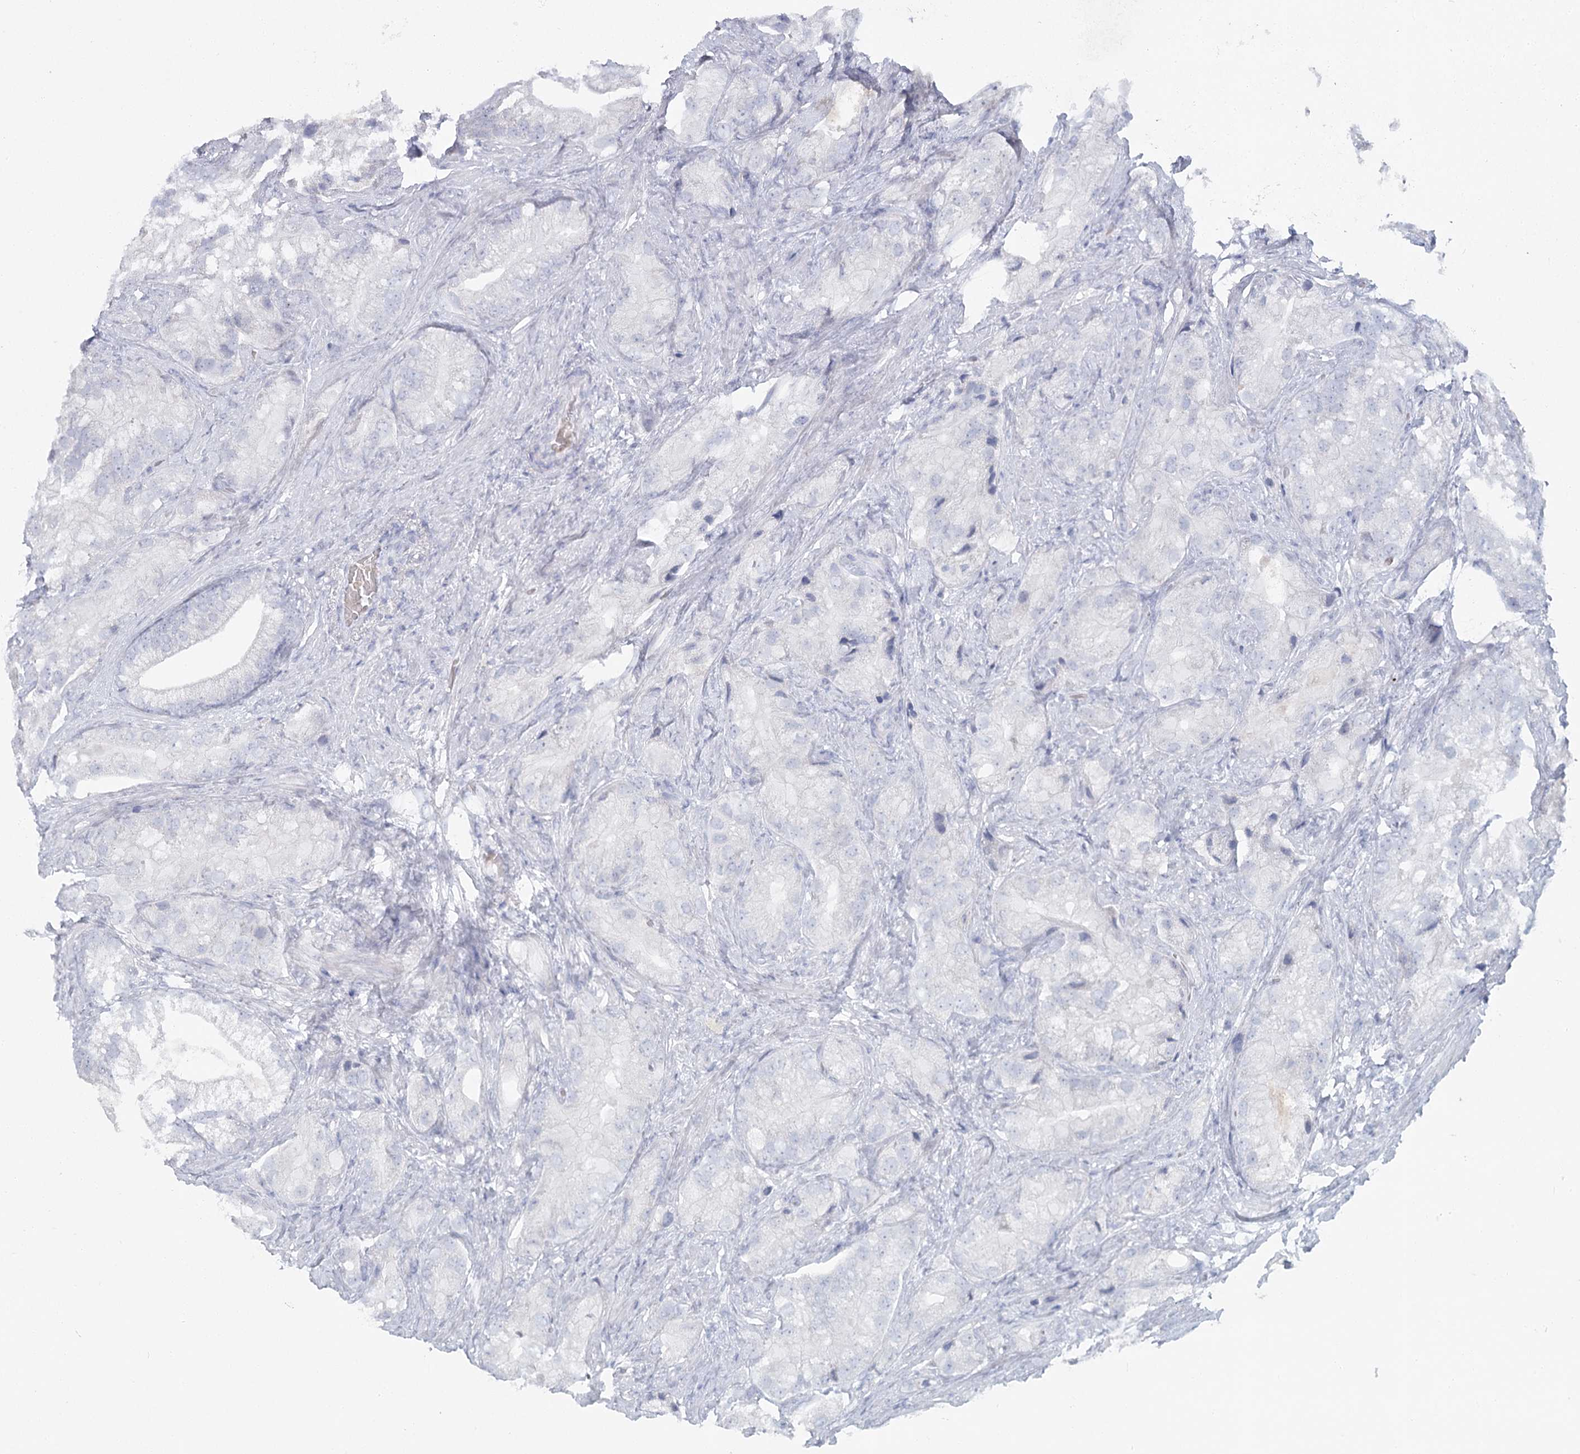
{"staining": {"intensity": "negative", "quantity": "none", "location": "none"}, "tissue": "prostate cancer", "cell_type": "Tumor cells", "image_type": "cancer", "snomed": [{"axis": "morphology", "description": "Adenocarcinoma, Low grade"}, {"axis": "topography", "description": "Prostate"}], "caption": "High magnification brightfield microscopy of prostate cancer stained with DAB (3,3'-diaminobenzidine) (brown) and counterstained with hematoxylin (blue): tumor cells show no significant expression.", "gene": "IFIT5", "patient": {"sex": "male", "age": 71}}